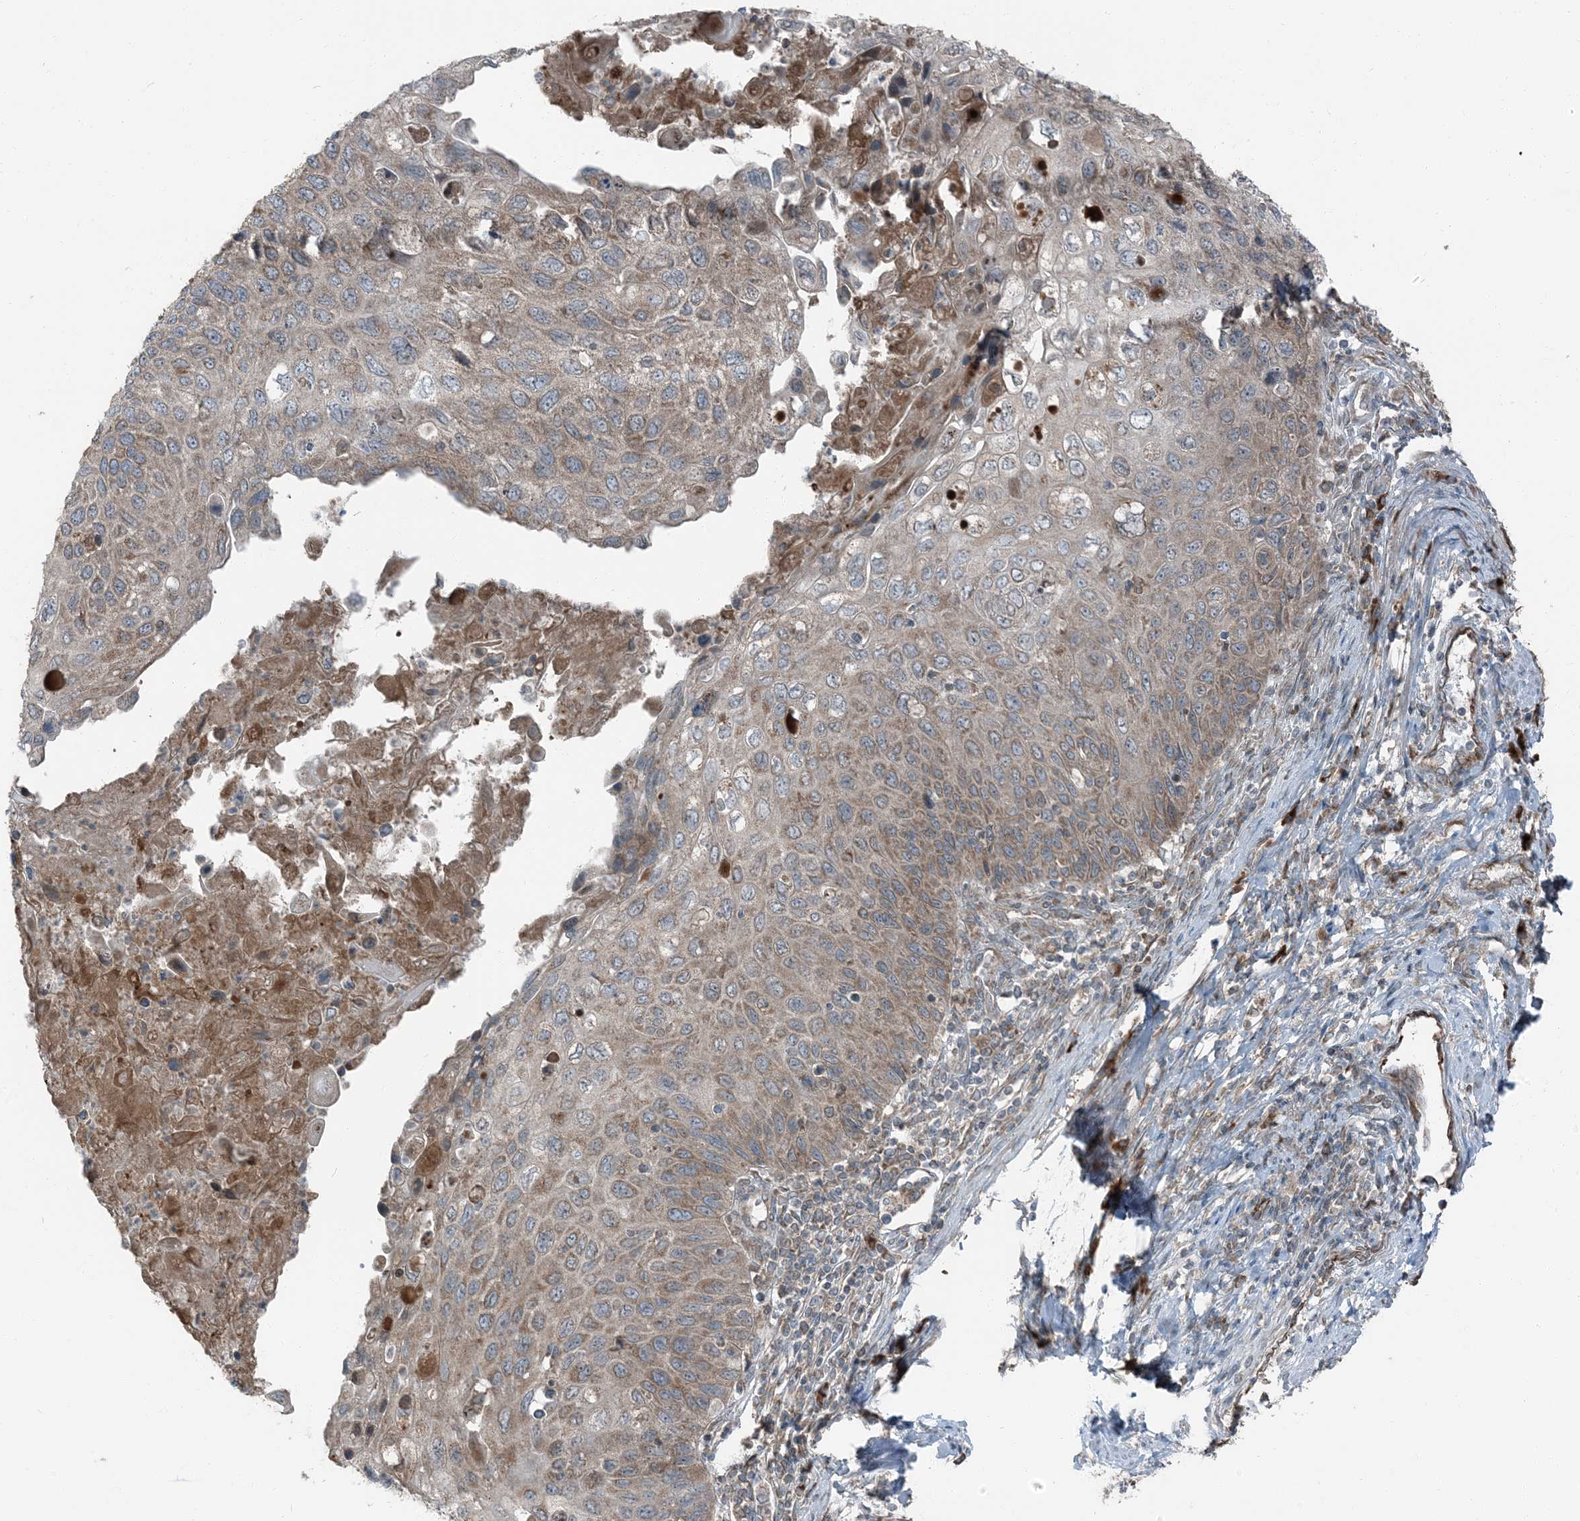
{"staining": {"intensity": "moderate", "quantity": "<25%", "location": "cytoplasmic/membranous"}, "tissue": "cervical cancer", "cell_type": "Tumor cells", "image_type": "cancer", "snomed": [{"axis": "morphology", "description": "Squamous cell carcinoma, NOS"}, {"axis": "topography", "description": "Cervix"}], "caption": "There is low levels of moderate cytoplasmic/membranous positivity in tumor cells of squamous cell carcinoma (cervical), as demonstrated by immunohistochemical staining (brown color).", "gene": "RAB3GAP1", "patient": {"sex": "female", "age": 70}}